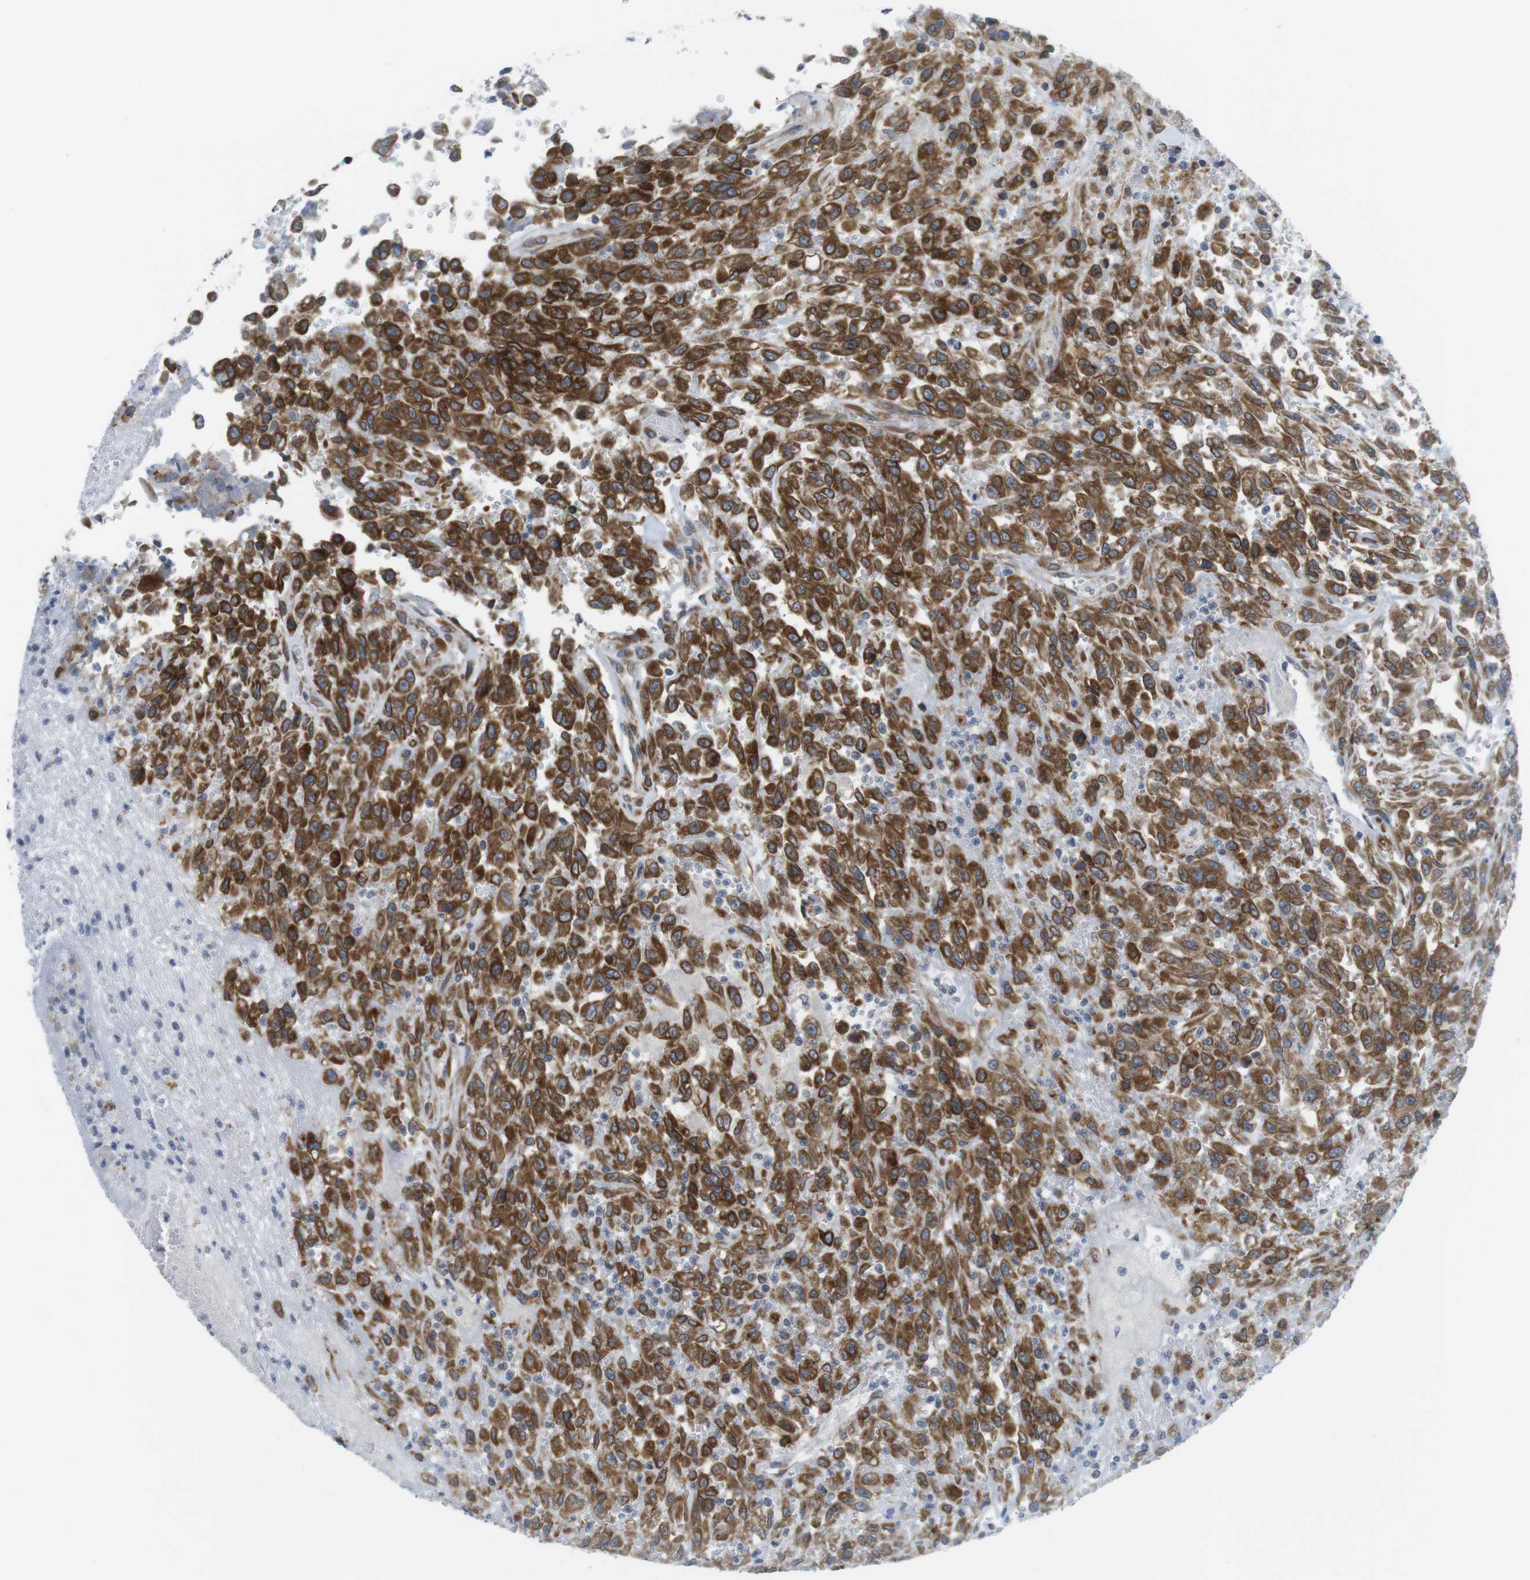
{"staining": {"intensity": "moderate", "quantity": ">75%", "location": "cytoplasmic/membranous"}, "tissue": "urothelial cancer", "cell_type": "Tumor cells", "image_type": "cancer", "snomed": [{"axis": "morphology", "description": "Urothelial carcinoma, High grade"}, {"axis": "topography", "description": "Urinary bladder"}], "caption": "Protein staining of urothelial cancer tissue shows moderate cytoplasmic/membranous positivity in about >75% of tumor cells.", "gene": "ERGIC3", "patient": {"sex": "male", "age": 46}}